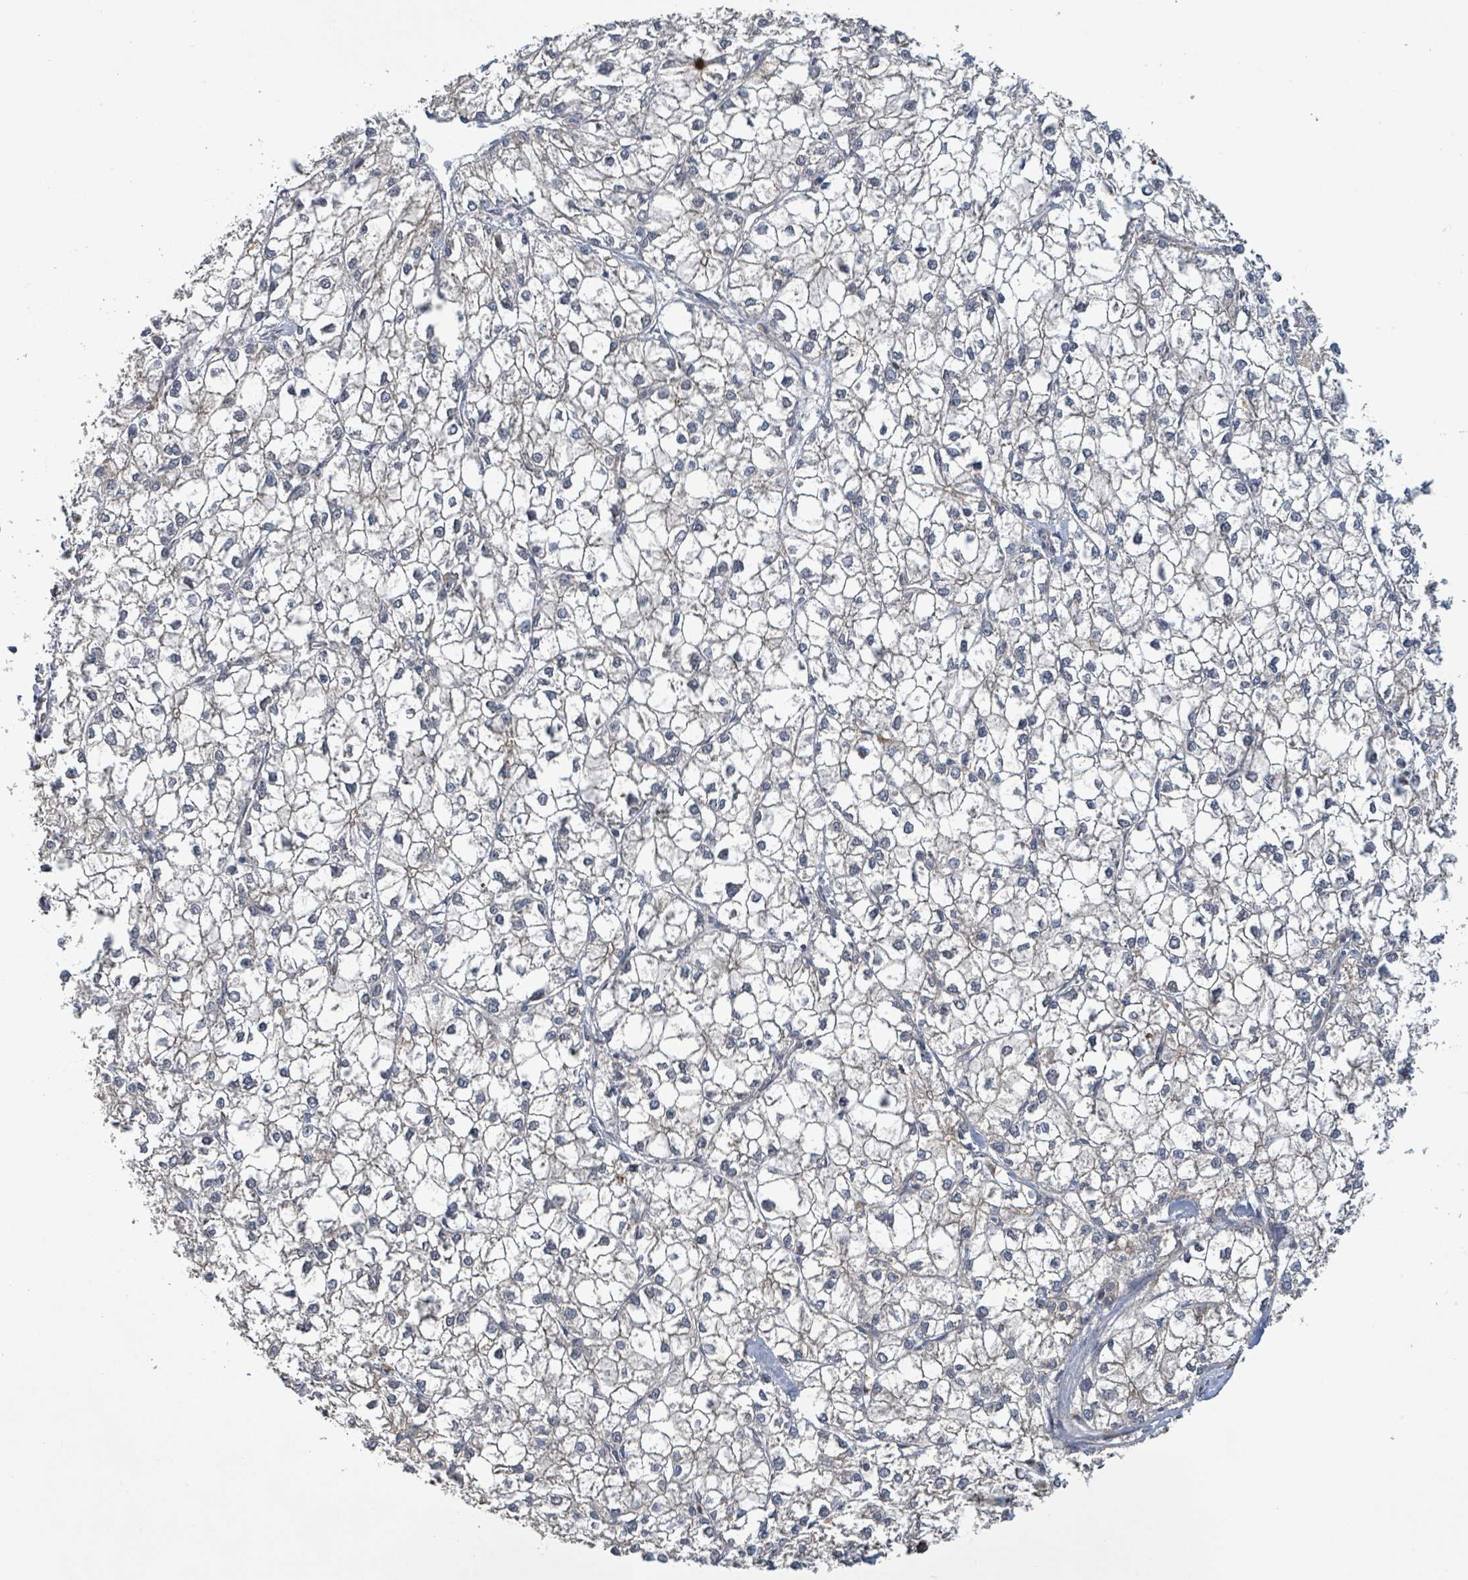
{"staining": {"intensity": "negative", "quantity": "none", "location": "none"}, "tissue": "liver cancer", "cell_type": "Tumor cells", "image_type": "cancer", "snomed": [{"axis": "morphology", "description": "Carcinoma, Hepatocellular, NOS"}, {"axis": "topography", "description": "Liver"}], "caption": "An immunohistochemistry micrograph of liver cancer (hepatocellular carcinoma) is shown. There is no staining in tumor cells of liver cancer (hepatocellular carcinoma).", "gene": "STARD4", "patient": {"sex": "female", "age": 43}}